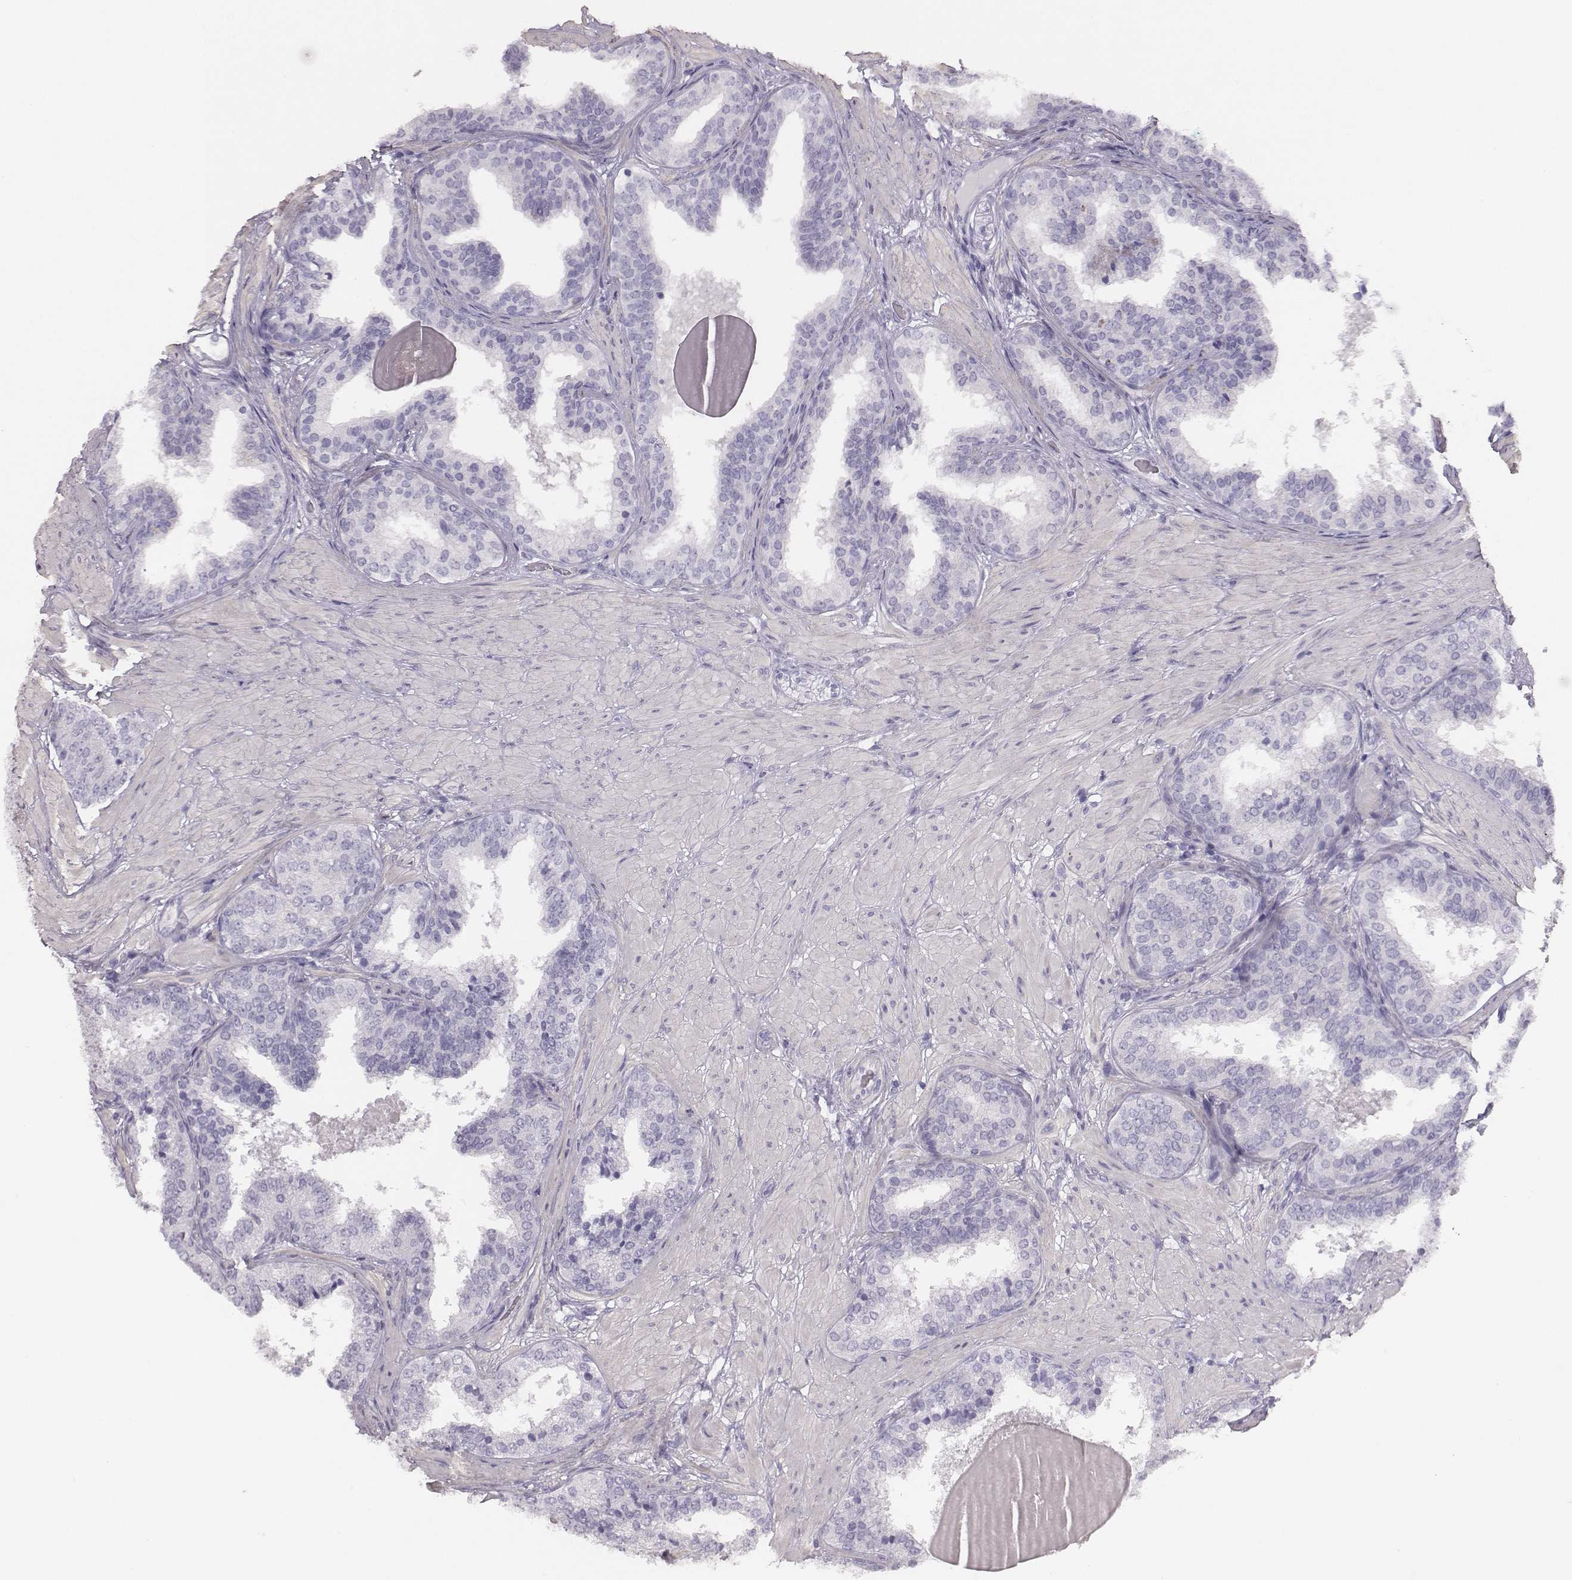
{"staining": {"intensity": "negative", "quantity": "none", "location": "none"}, "tissue": "prostate cancer", "cell_type": "Tumor cells", "image_type": "cancer", "snomed": [{"axis": "morphology", "description": "Adenocarcinoma, Low grade"}, {"axis": "topography", "description": "Prostate"}], "caption": "An image of human prostate low-grade adenocarcinoma is negative for staining in tumor cells.", "gene": "ADAM7", "patient": {"sex": "male", "age": 60}}